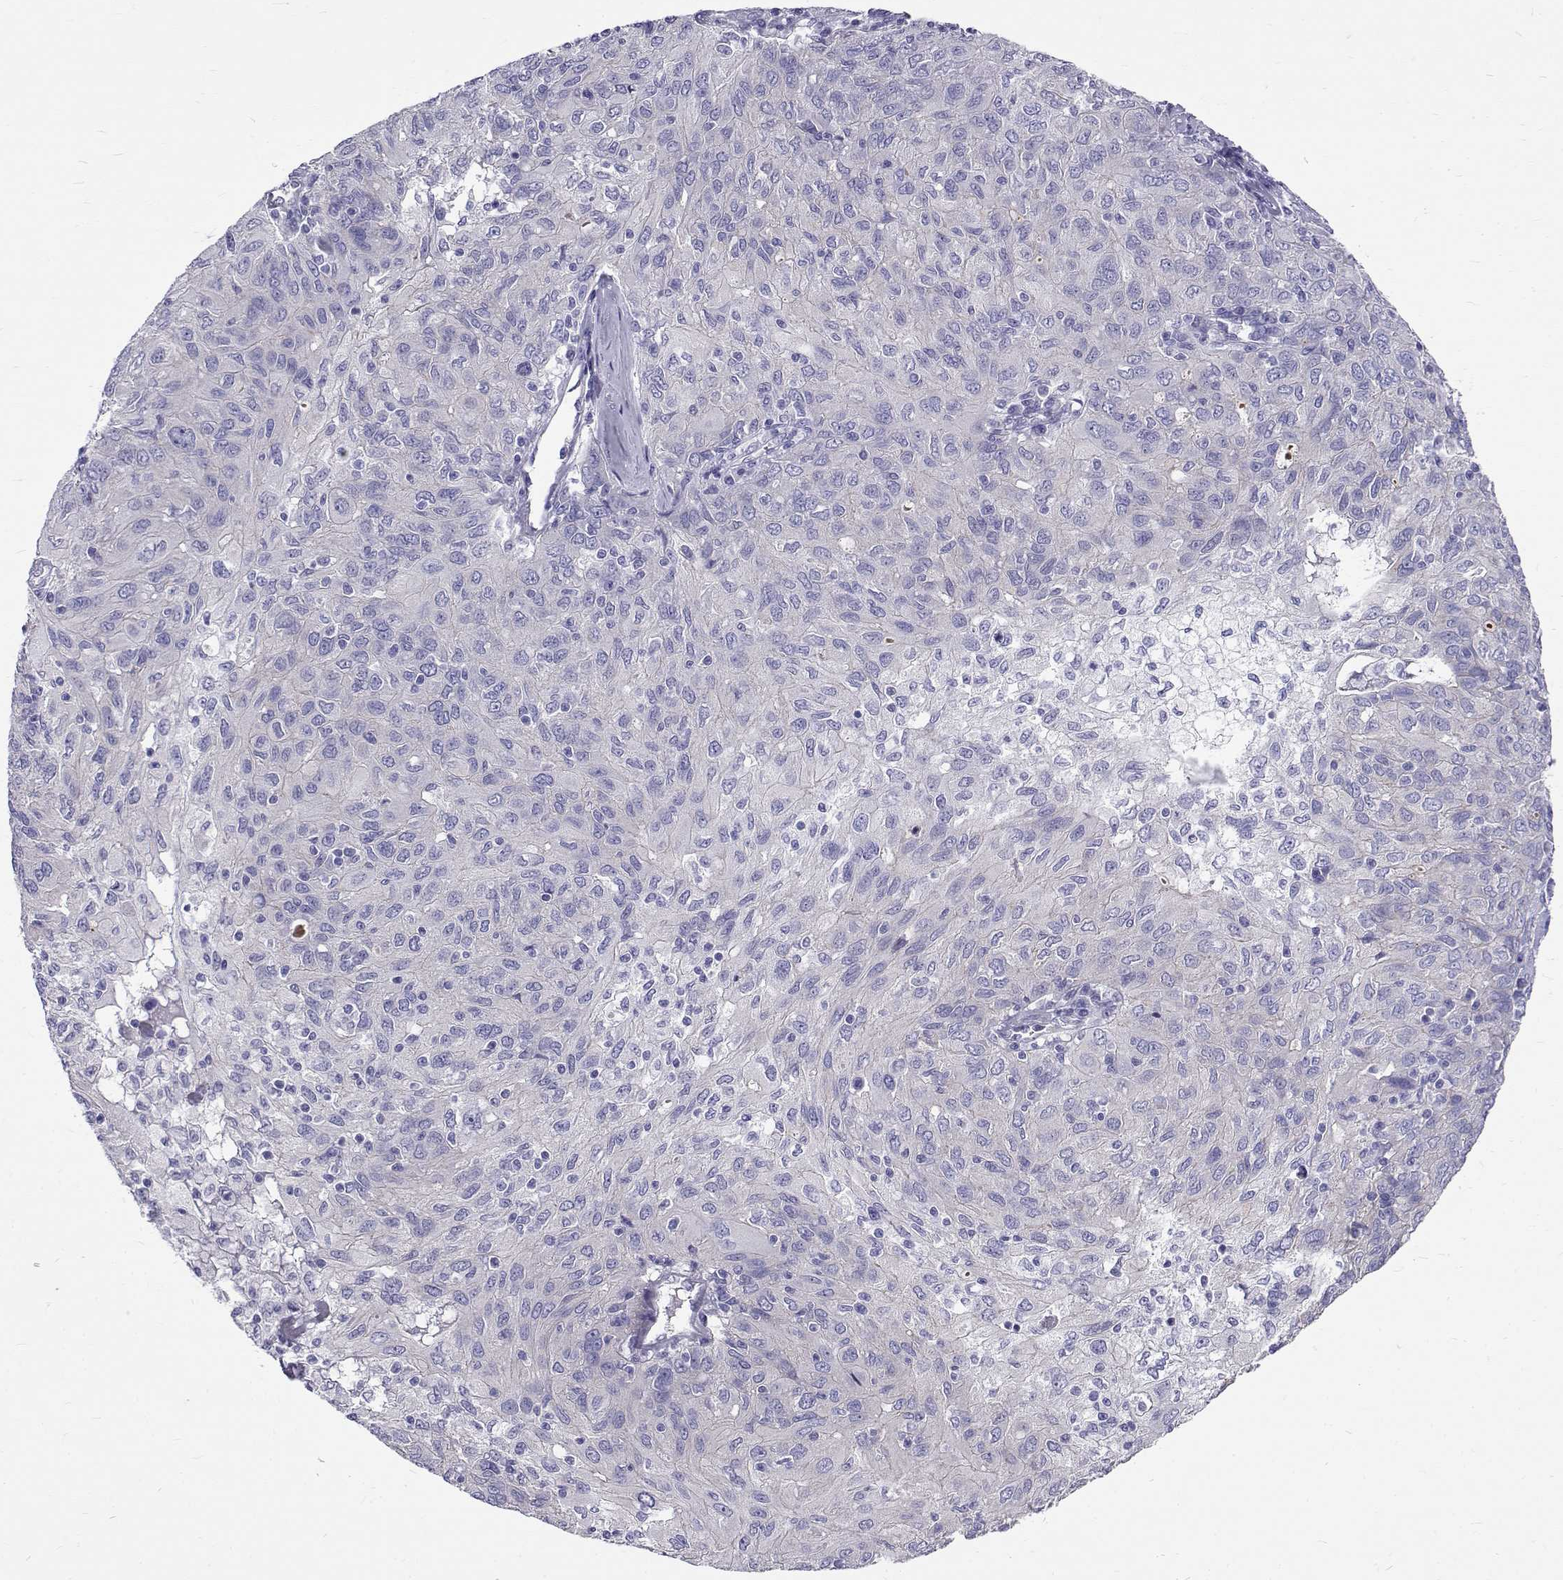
{"staining": {"intensity": "negative", "quantity": "none", "location": "none"}, "tissue": "ovarian cancer", "cell_type": "Tumor cells", "image_type": "cancer", "snomed": [{"axis": "morphology", "description": "Carcinoma, endometroid"}, {"axis": "topography", "description": "Ovary"}], "caption": "Protein analysis of endometroid carcinoma (ovarian) displays no significant positivity in tumor cells.", "gene": "IGSF1", "patient": {"sex": "female", "age": 50}}